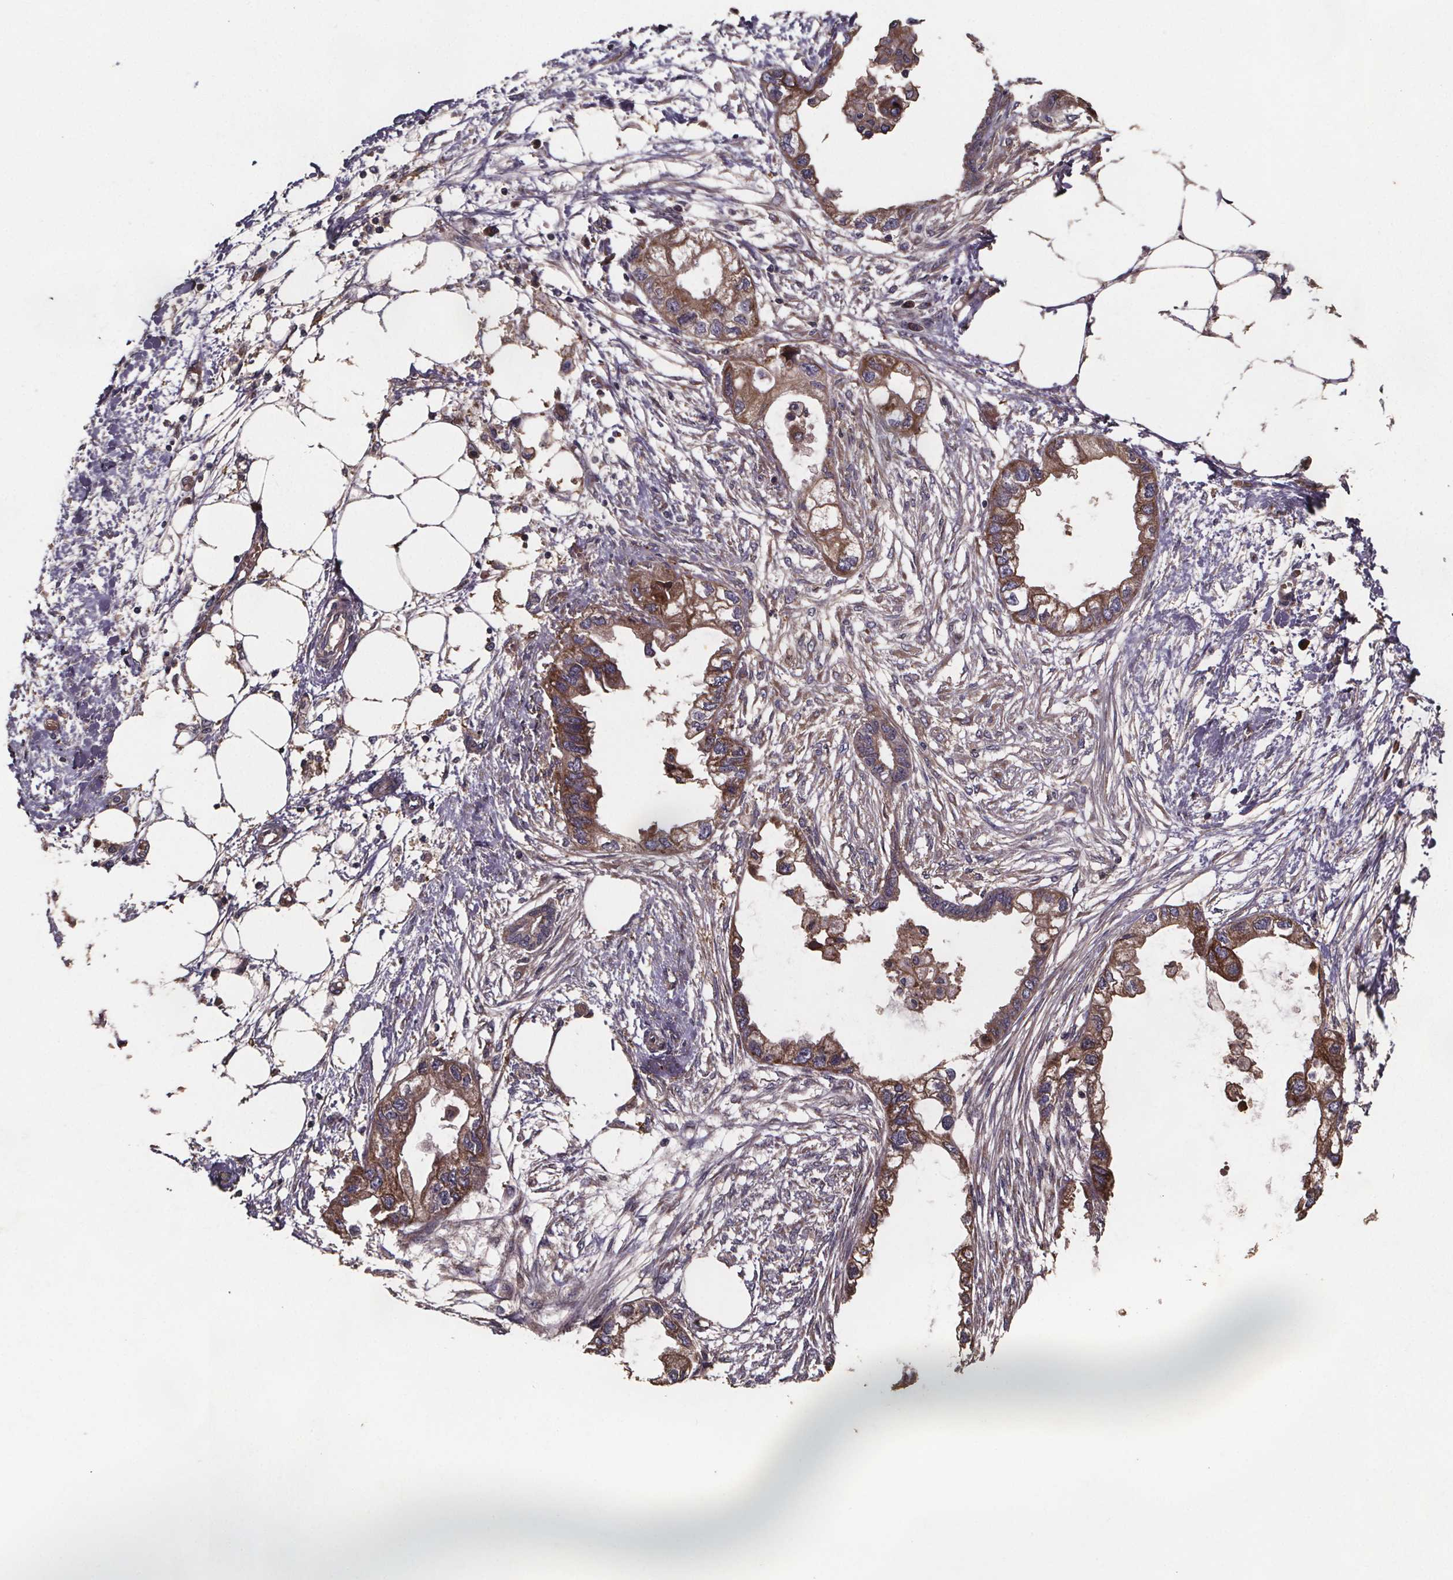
{"staining": {"intensity": "moderate", "quantity": ">75%", "location": "cytoplasmic/membranous"}, "tissue": "endometrial cancer", "cell_type": "Tumor cells", "image_type": "cancer", "snomed": [{"axis": "morphology", "description": "Adenocarcinoma, NOS"}, {"axis": "morphology", "description": "Adenocarcinoma, metastatic, NOS"}, {"axis": "topography", "description": "Adipose tissue"}, {"axis": "topography", "description": "Endometrium"}], "caption": "Immunohistochemical staining of adenocarcinoma (endometrial) exhibits medium levels of moderate cytoplasmic/membranous protein positivity in about >75% of tumor cells.", "gene": "FASTKD3", "patient": {"sex": "female", "age": 67}}